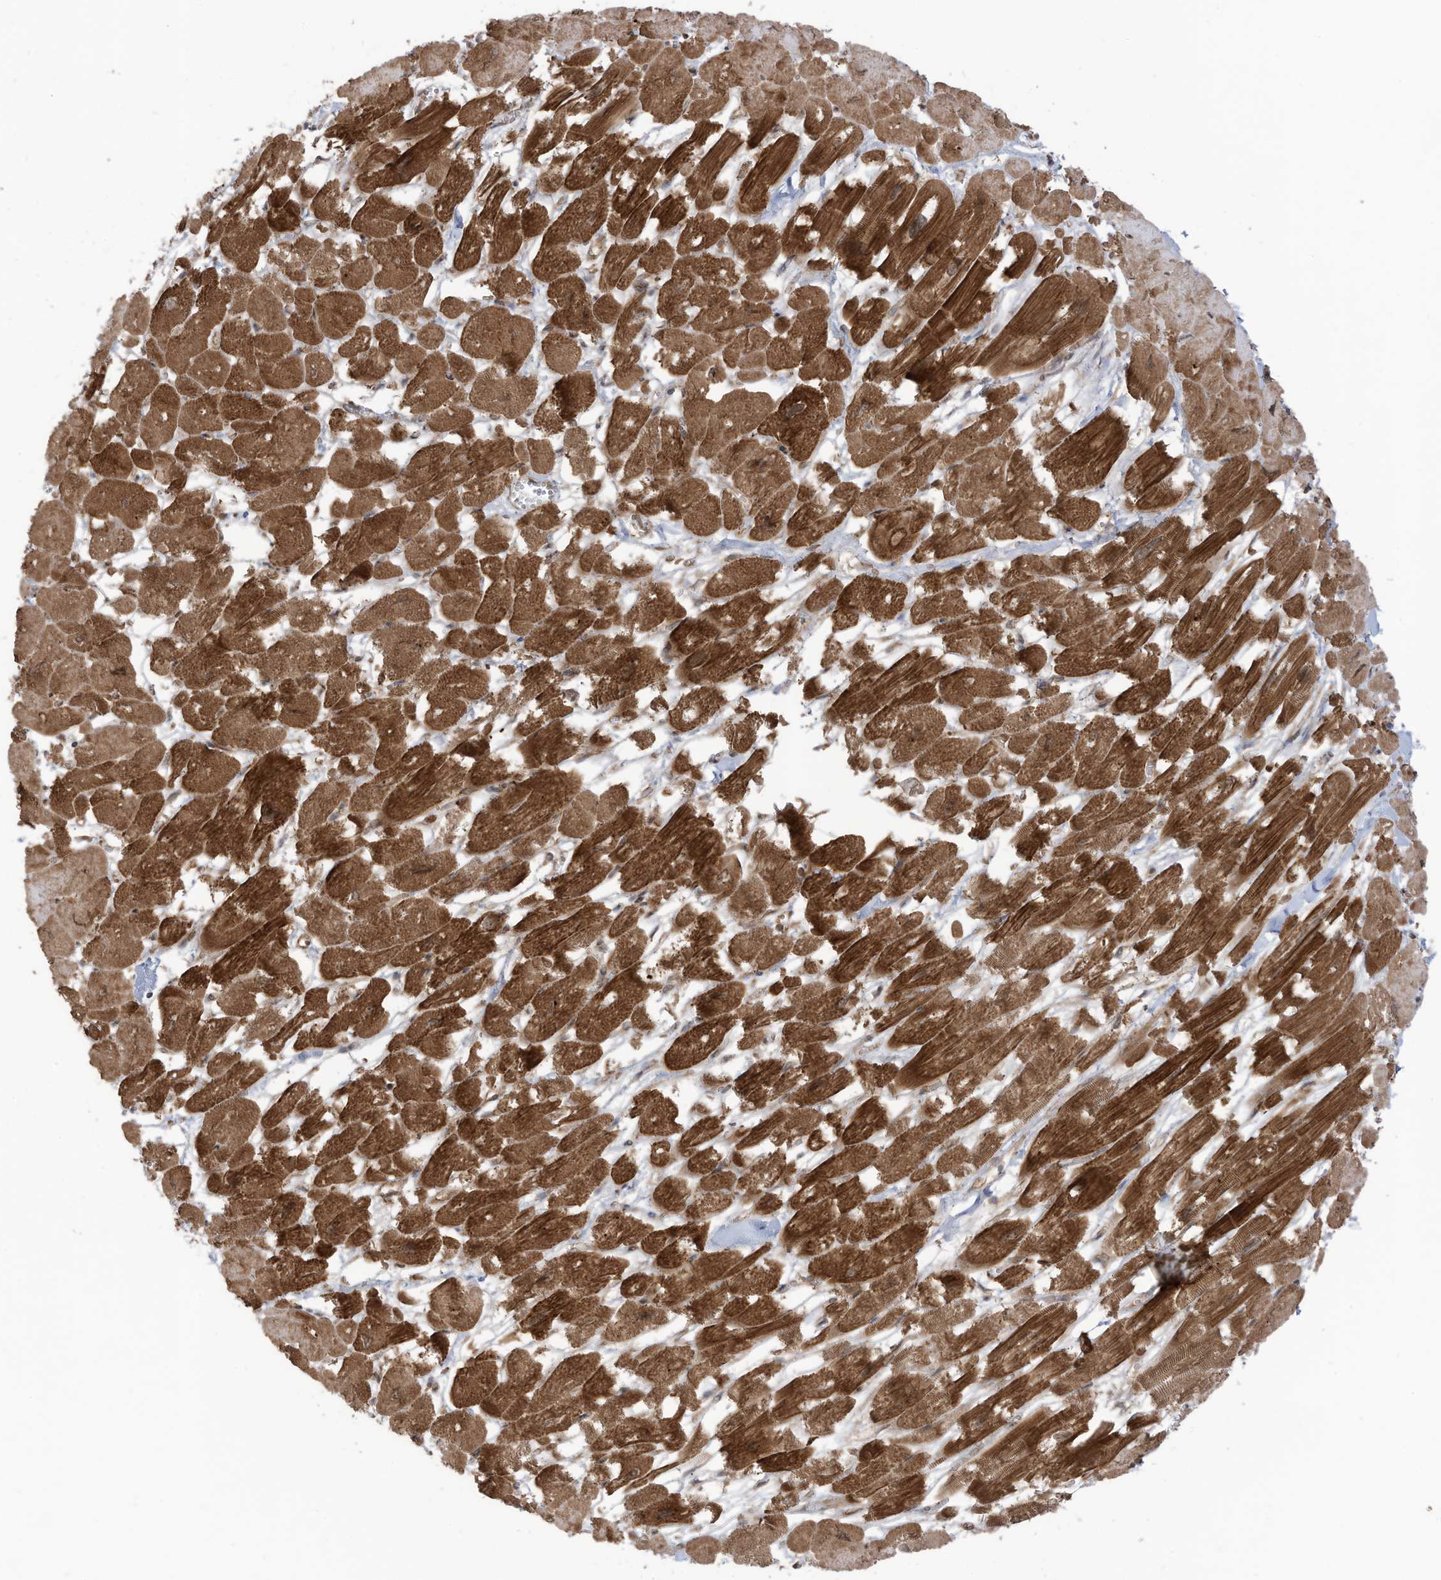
{"staining": {"intensity": "strong", "quantity": ">75%", "location": "cytoplasmic/membranous"}, "tissue": "heart muscle", "cell_type": "Cardiomyocytes", "image_type": "normal", "snomed": [{"axis": "morphology", "description": "Normal tissue, NOS"}, {"axis": "topography", "description": "Heart"}], "caption": "High-magnification brightfield microscopy of normal heart muscle stained with DAB (3,3'-diaminobenzidine) (brown) and counterstained with hematoxylin (blue). cardiomyocytes exhibit strong cytoplasmic/membranous positivity is present in approximately>75% of cells.", "gene": "TRIM67", "patient": {"sex": "male", "age": 54}}